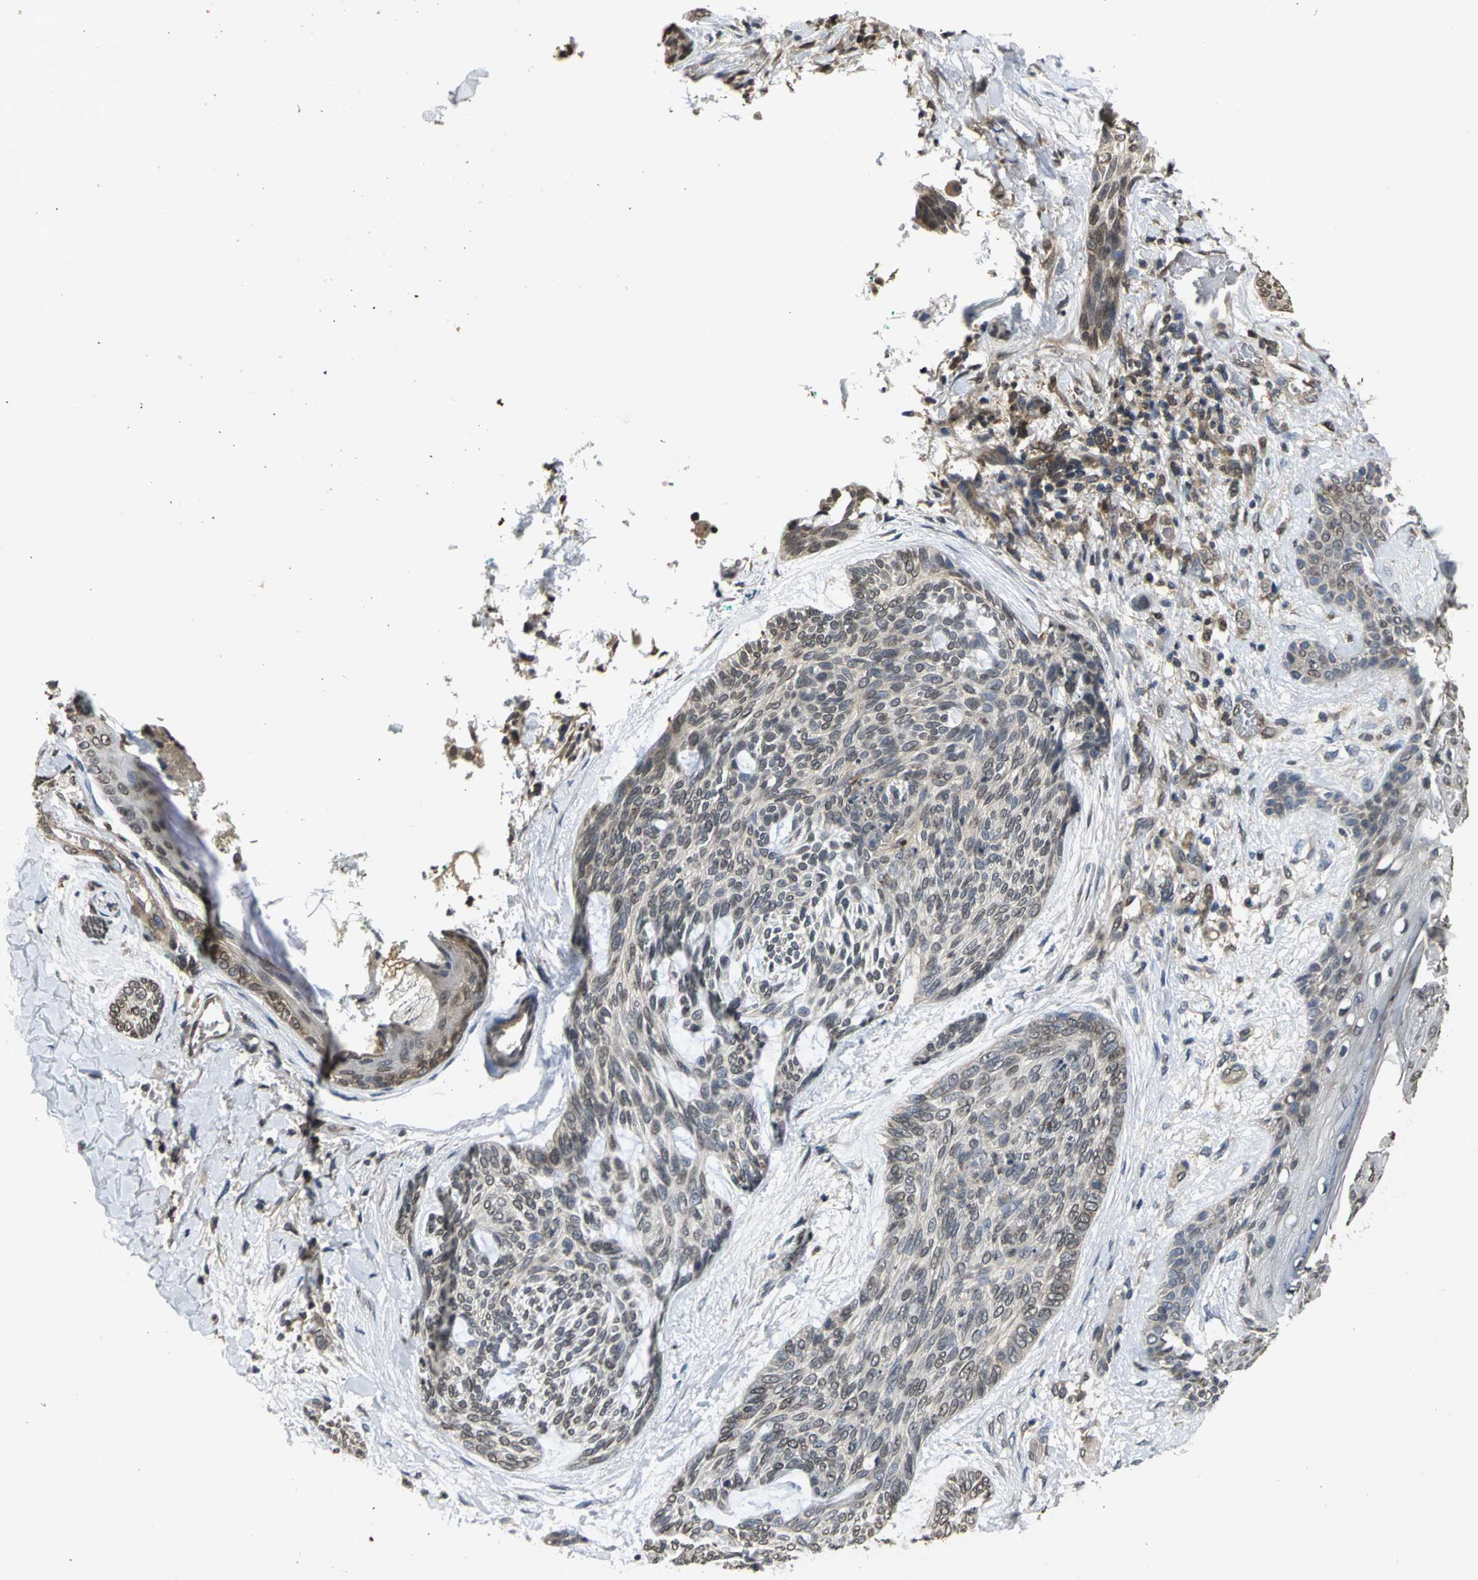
{"staining": {"intensity": "moderate", "quantity": ">75%", "location": "cytoplasmic/membranous,nuclear"}, "tissue": "skin cancer", "cell_type": "Tumor cells", "image_type": "cancer", "snomed": [{"axis": "morphology", "description": "Normal tissue, NOS"}, {"axis": "morphology", "description": "Basal cell carcinoma"}, {"axis": "topography", "description": "Skin"}], "caption": "Immunohistochemistry (IHC) micrograph of basal cell carcinoma (skin) stained for a protein (brown), which shows medium levels of moderate cytoplasmic/membranous and nuclear staining in about >75% of tumor cells.", "gene": "AHR", "patient": {"sex": "female", "age": 71}}